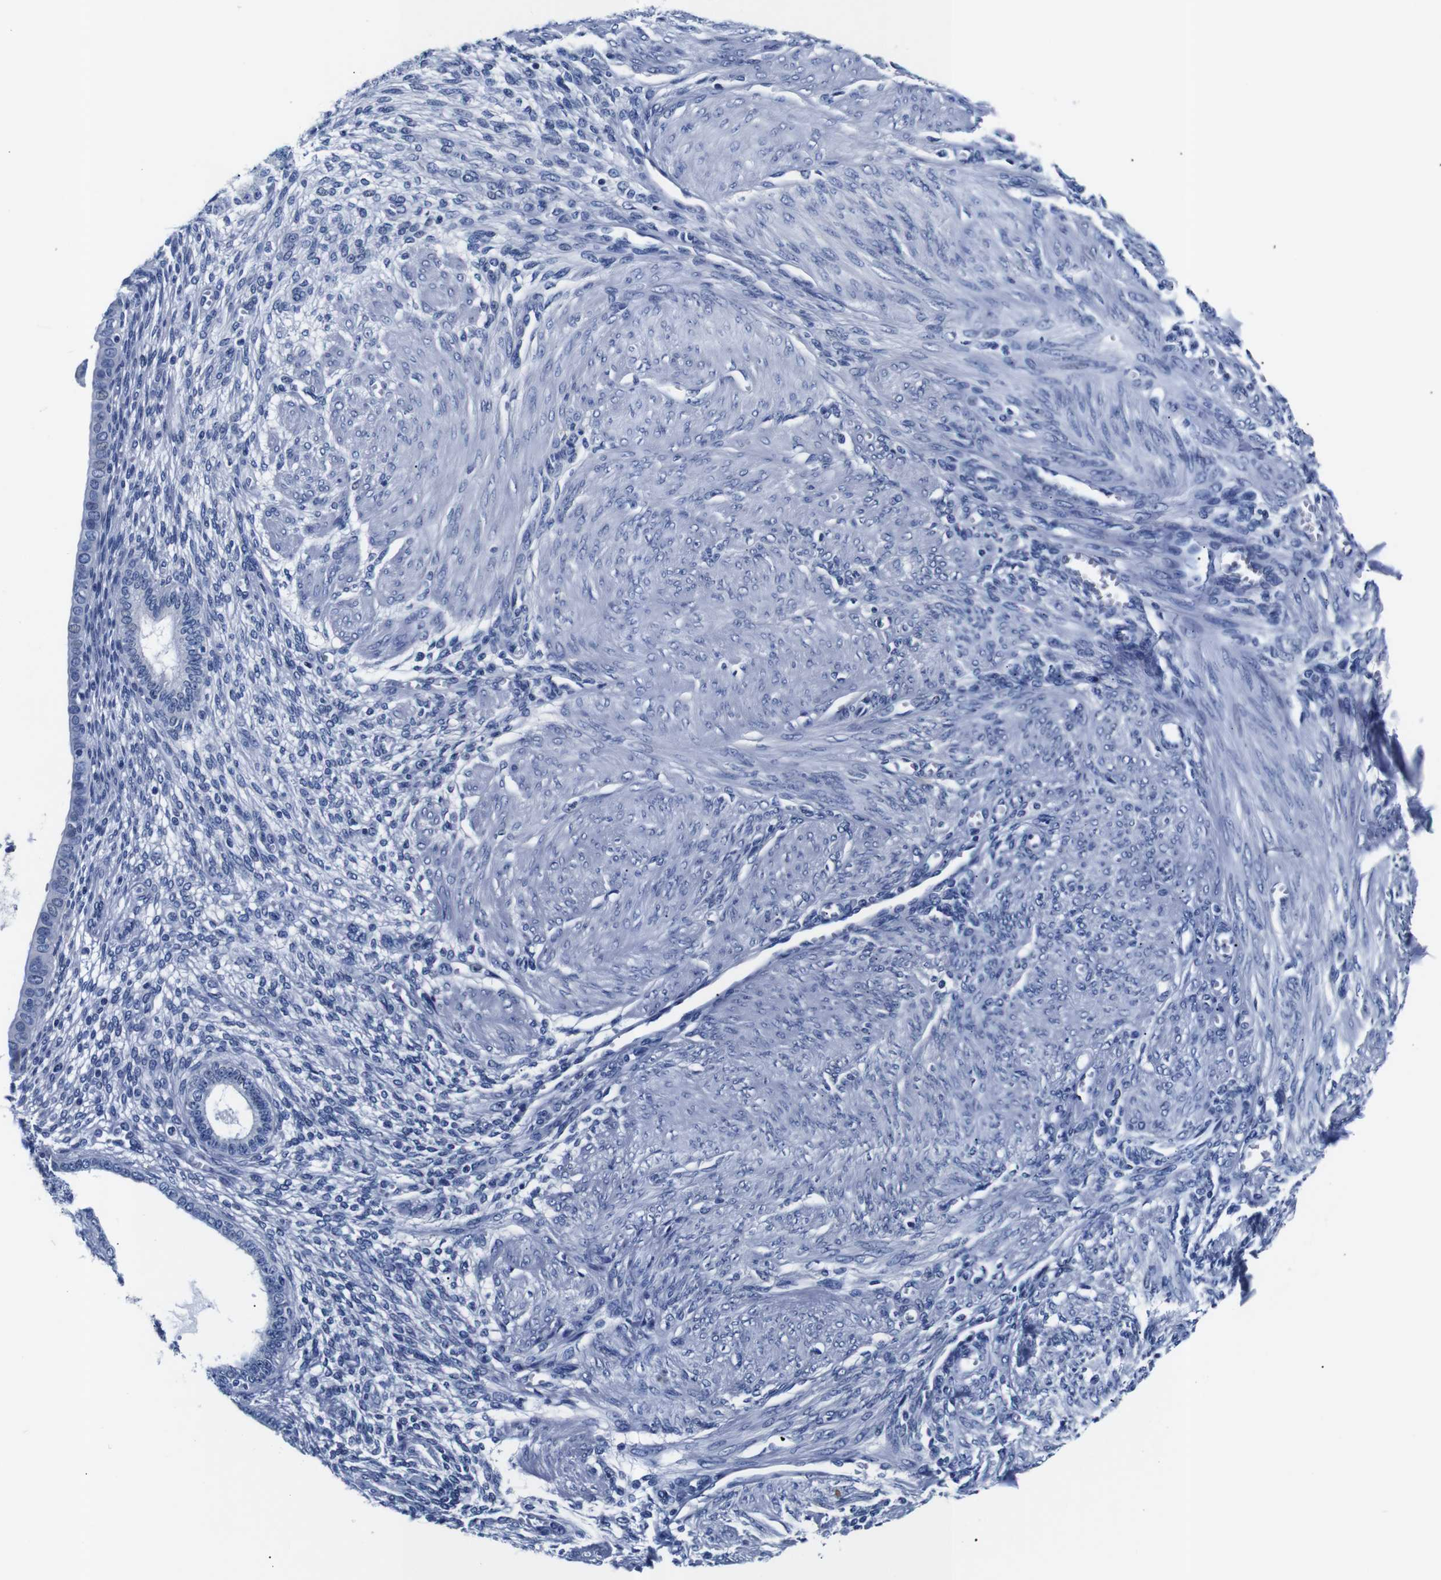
{"staining": {"intensity": "negative", "quantity": "none", "location": "none"}, "tissue": "endometrium", "cell_type": "Cells in endometrial stroma", "image_type": "normal", "snomed": [{"axis": "morphology", "description": "Normal tissue, NOS"}, {"axis": "topography", "description": "Endometrium"}], "caption": "Immunohistochemical staining of unremarkable endometrium reveals no significant positivity in cells in endometrial stroma. The staining is performed using DAB (3,3'-diaminobenzidine) brown chromogen with nuclei counter-stained in using hematoxylin.", "gene": "GAP43", "patient": {"sex": "female", "age": 72}}